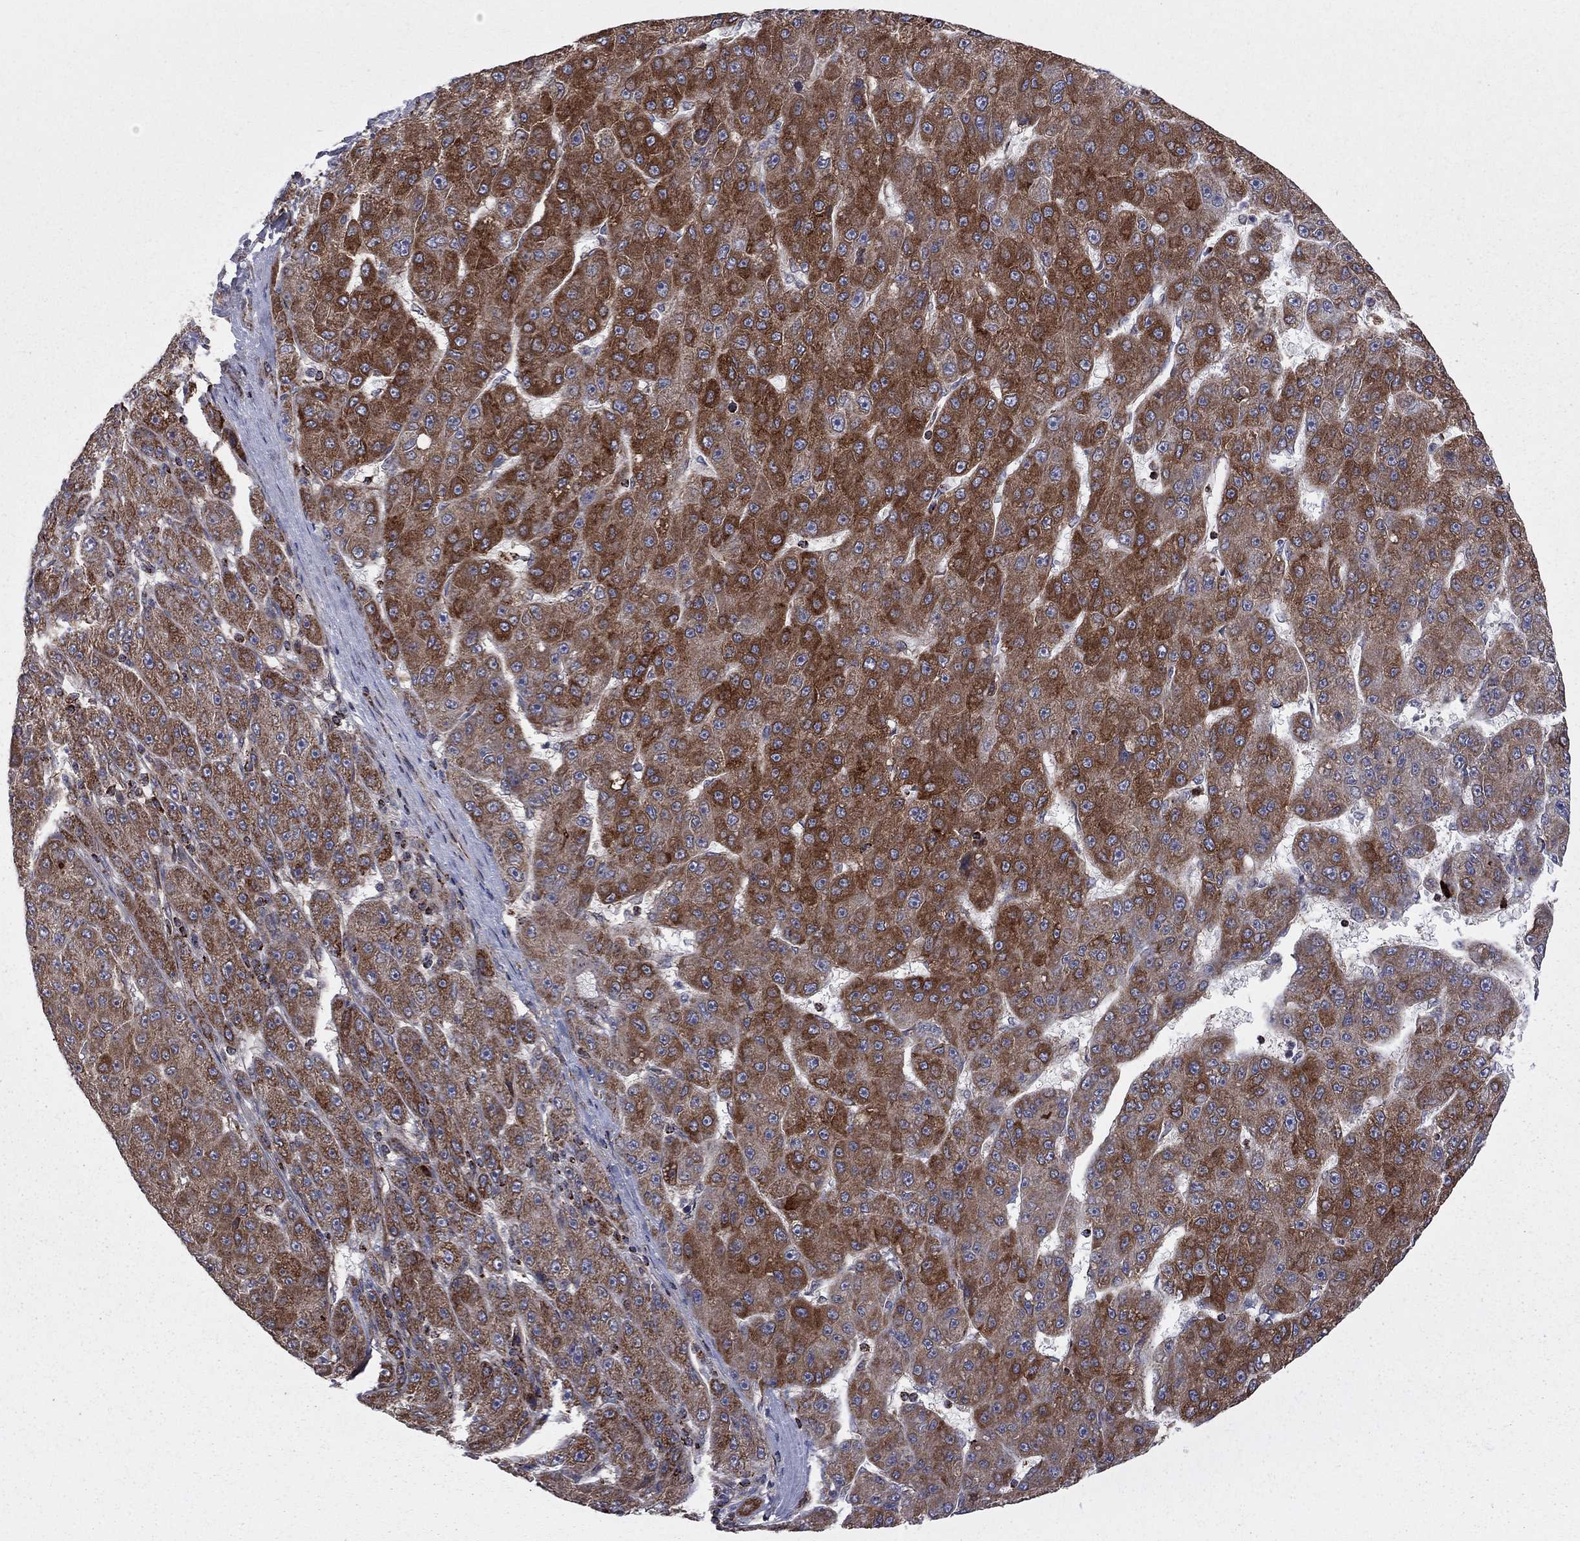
{"staining": {"intensity": "strong", "quantity": ">75%", "location": "cytoplasmic/membranous"}, "tissue": "liver cancer", "cell_type": "Tumor cells", "image_type": "cancer", "snomed": [{"axis": "morphology", "description": "Carcinoma, Hepatocellular, NOS"}, {"axis": "topography", "description": "Liver"}], "caption": "Approximately >75% of tumor cells in liver cancer (hepatocellular carcinoma) demonstrate strong cytoplasmic/membranous protein positivity as visualized by brown immunohistochemical staining.", "gene": "CLPTM1", "patient": {"sex": "male", "age": 67}}